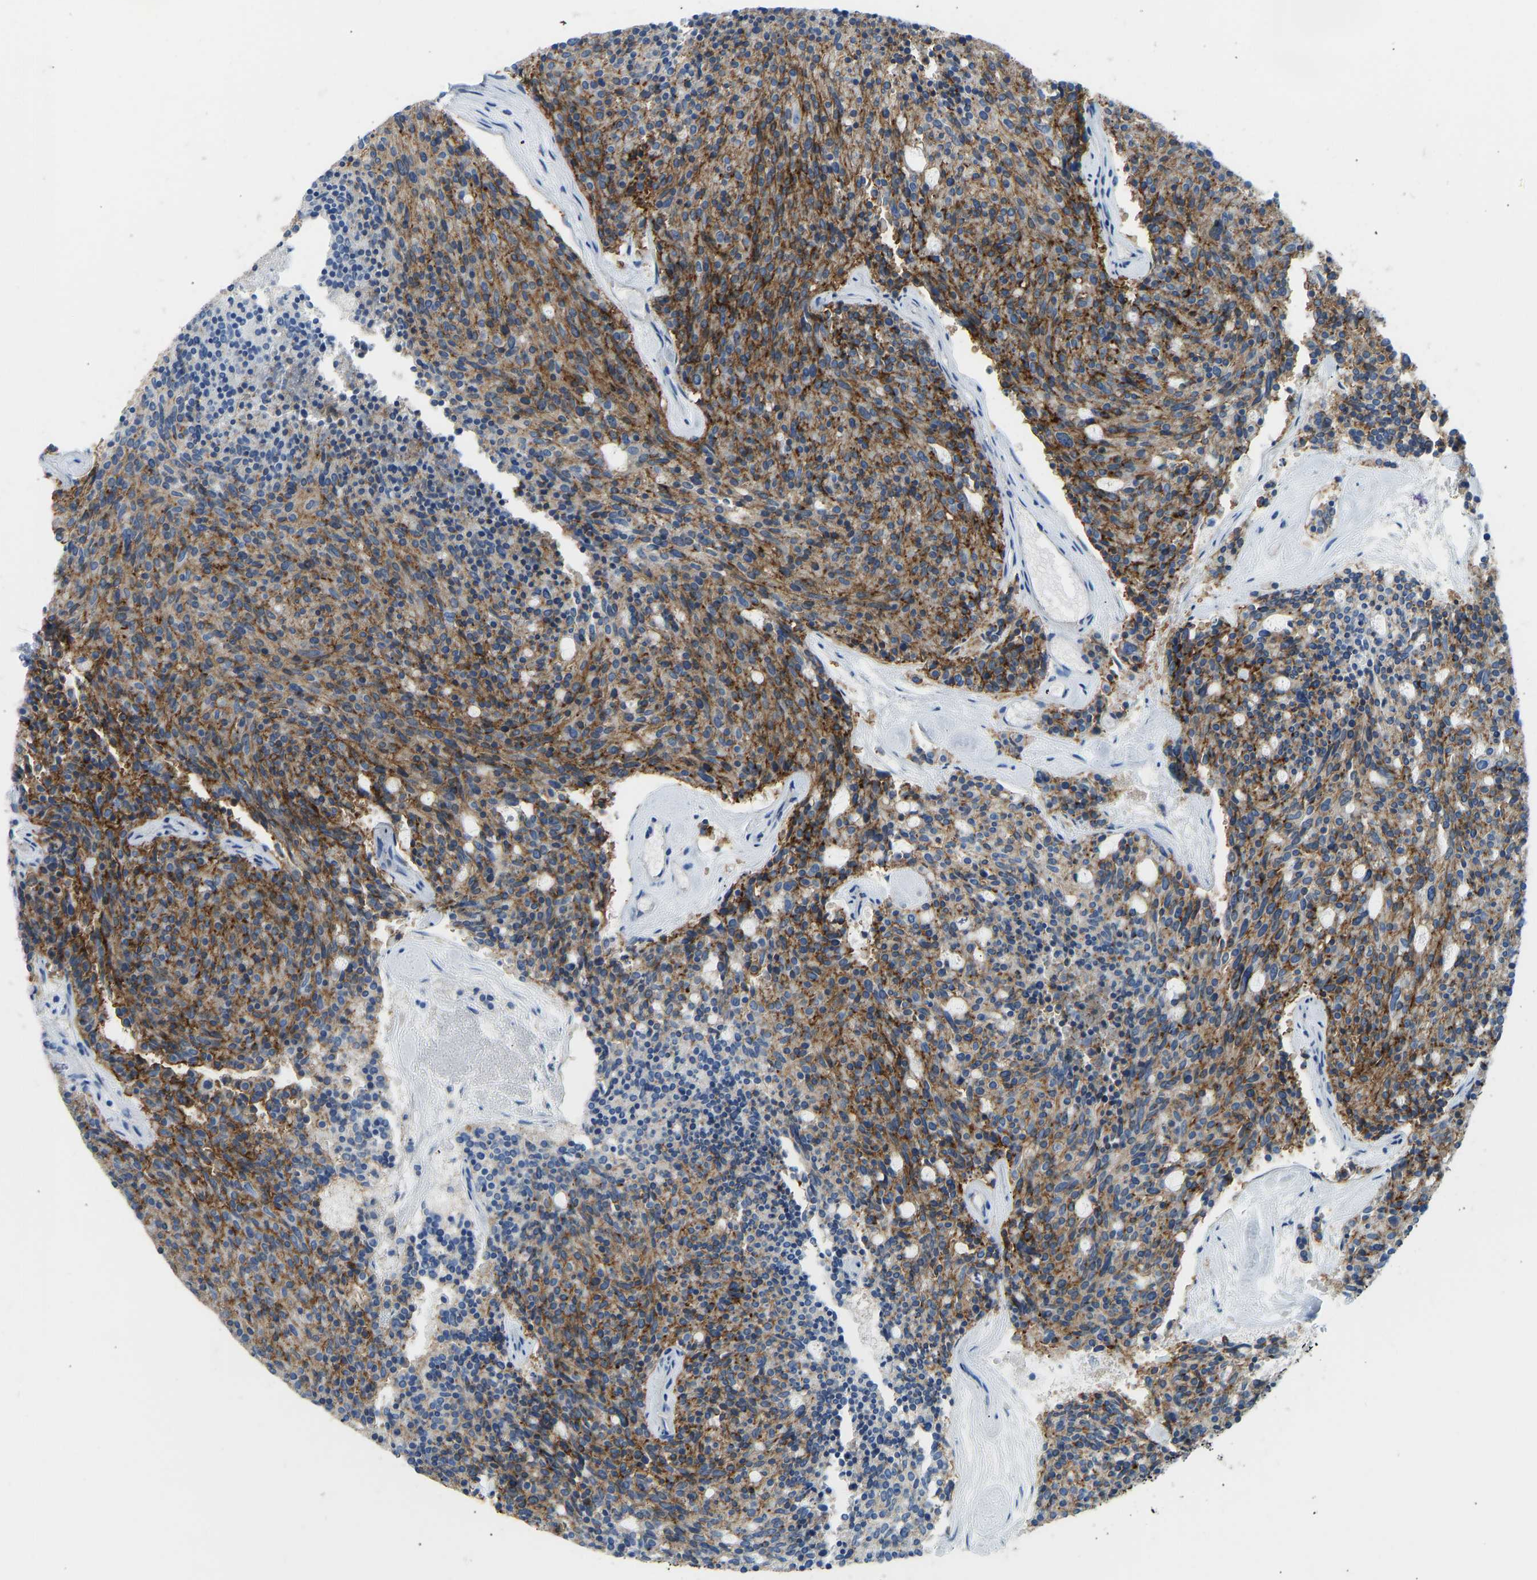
{"staining": {"intensity": "strong", "quantity": ">75%", "location": "cytoplasmic/membranous"}, "tissue": "carcinoid", "cell_type": "Tumor cells", "image_type": "cancer", "snomed": [{"axis": "morphology", "description": "Carcinoid, malignant, NOS"}, {"axis": "topography", "description": "Pancreas"}], "caption": "An image showing strong cytoplasmic/membranous expression in approximately >75% of tumor cells in carcinoid, as visualized by brown immunohistochemical staining.", "gene": "ATP1A1", "patient": {"sex": "female", "age": 54}}